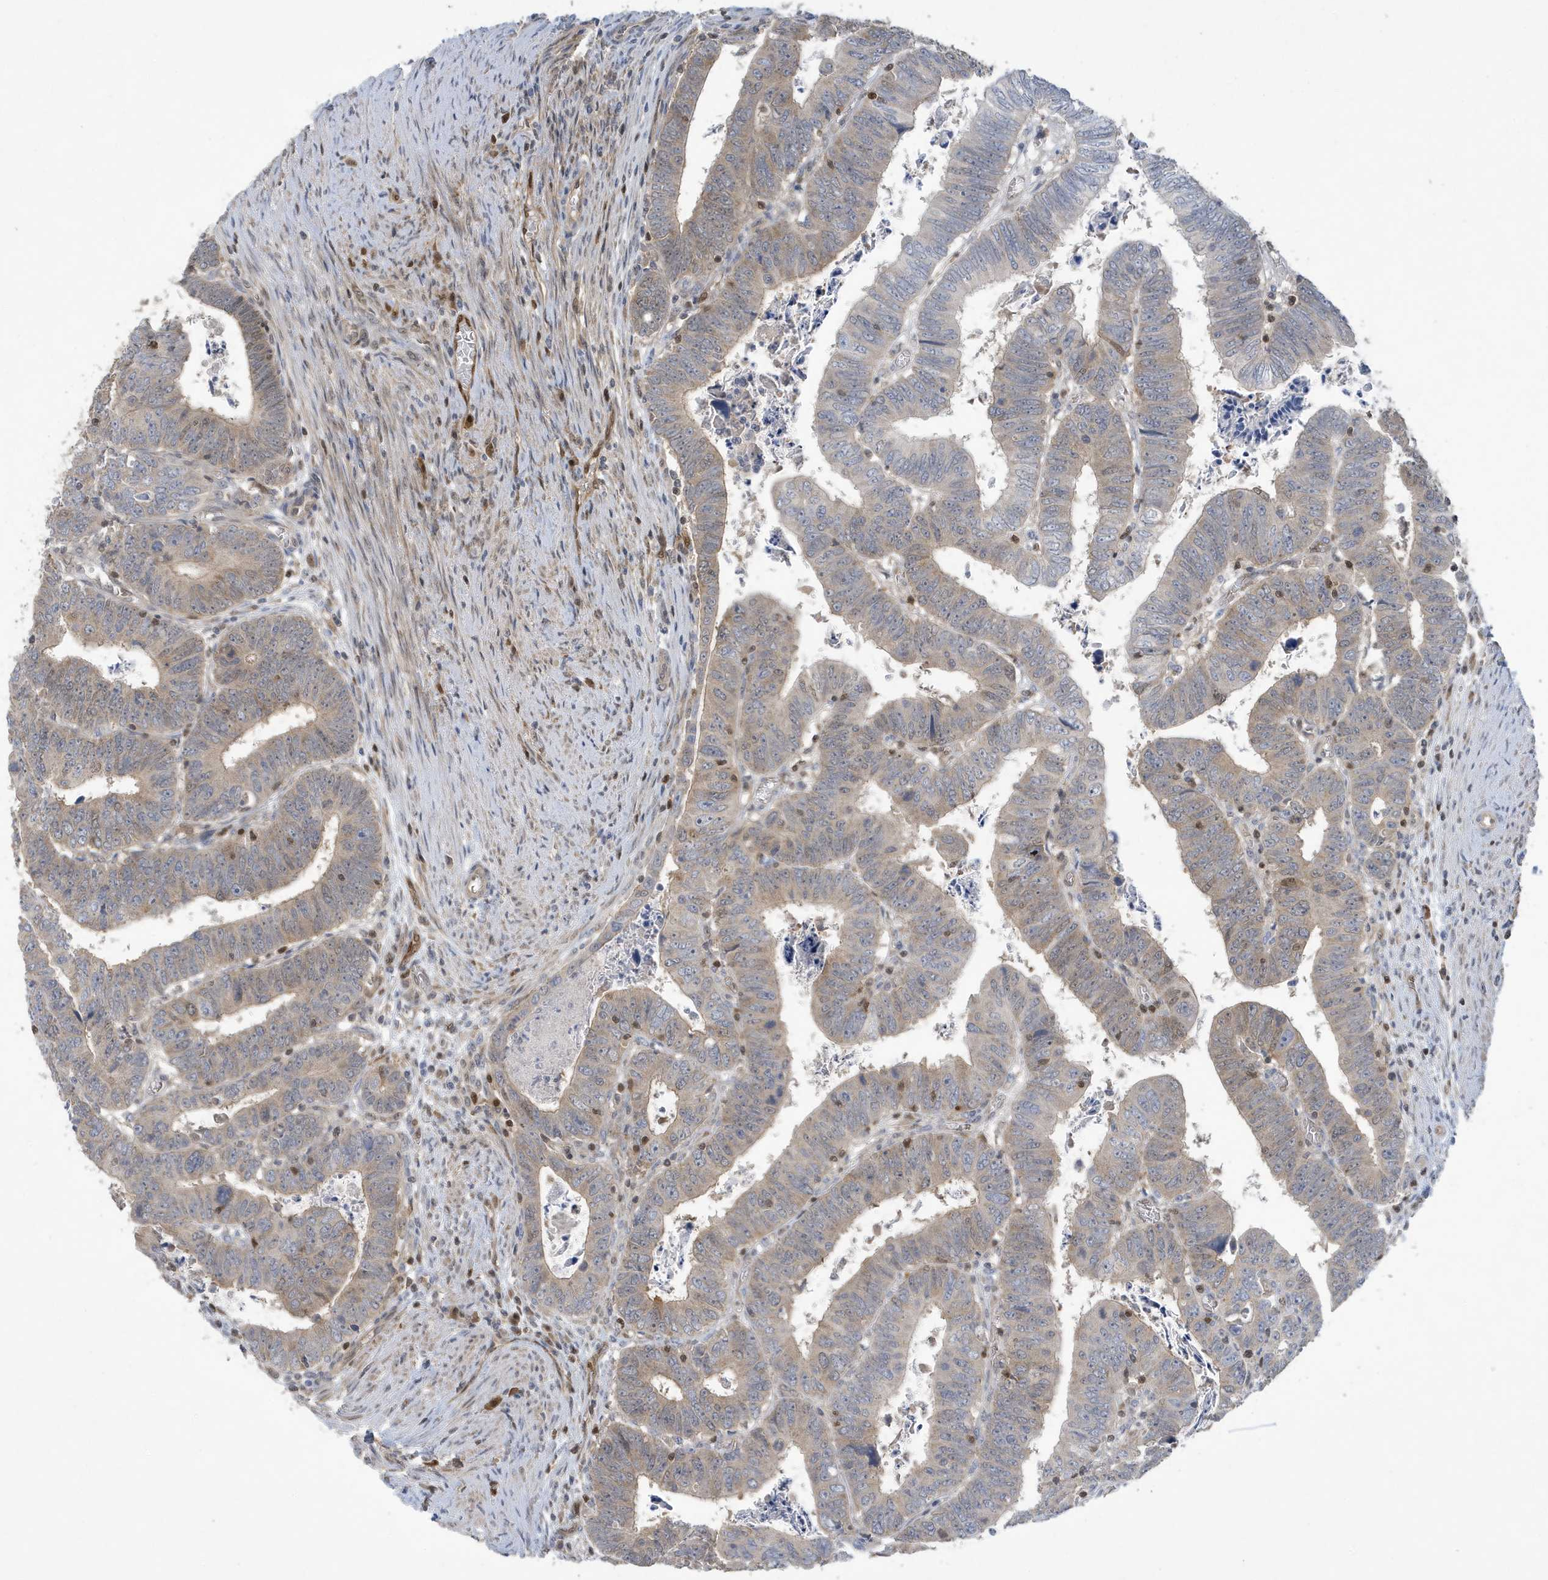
{"staining": {"intensity": "weak", "quantity": "25%-75%", "location": "cytoplasmic/membranous,nuclear"}, "tissue": "colorectal cancer", "cell_type": "Tumor cells", "image_type": "cancer", "snomed": [{"axis": "morphology", "description": "Normal tissue, NOS"}, {"axis": "morphology", "description": "Adenocarcinoma, NOS"}, {"axis": "topography", "description": "Rectum"}], "caption": "Immunohistochemical staining of human colorectal cancer (adenocarcinoma) shows weak cytoplasmic/membranous and nuclear protein expression in about 25%-75% of tumor cells.", "gene": "NCOA7", "patient": {"sex": "female", "age": 65}}